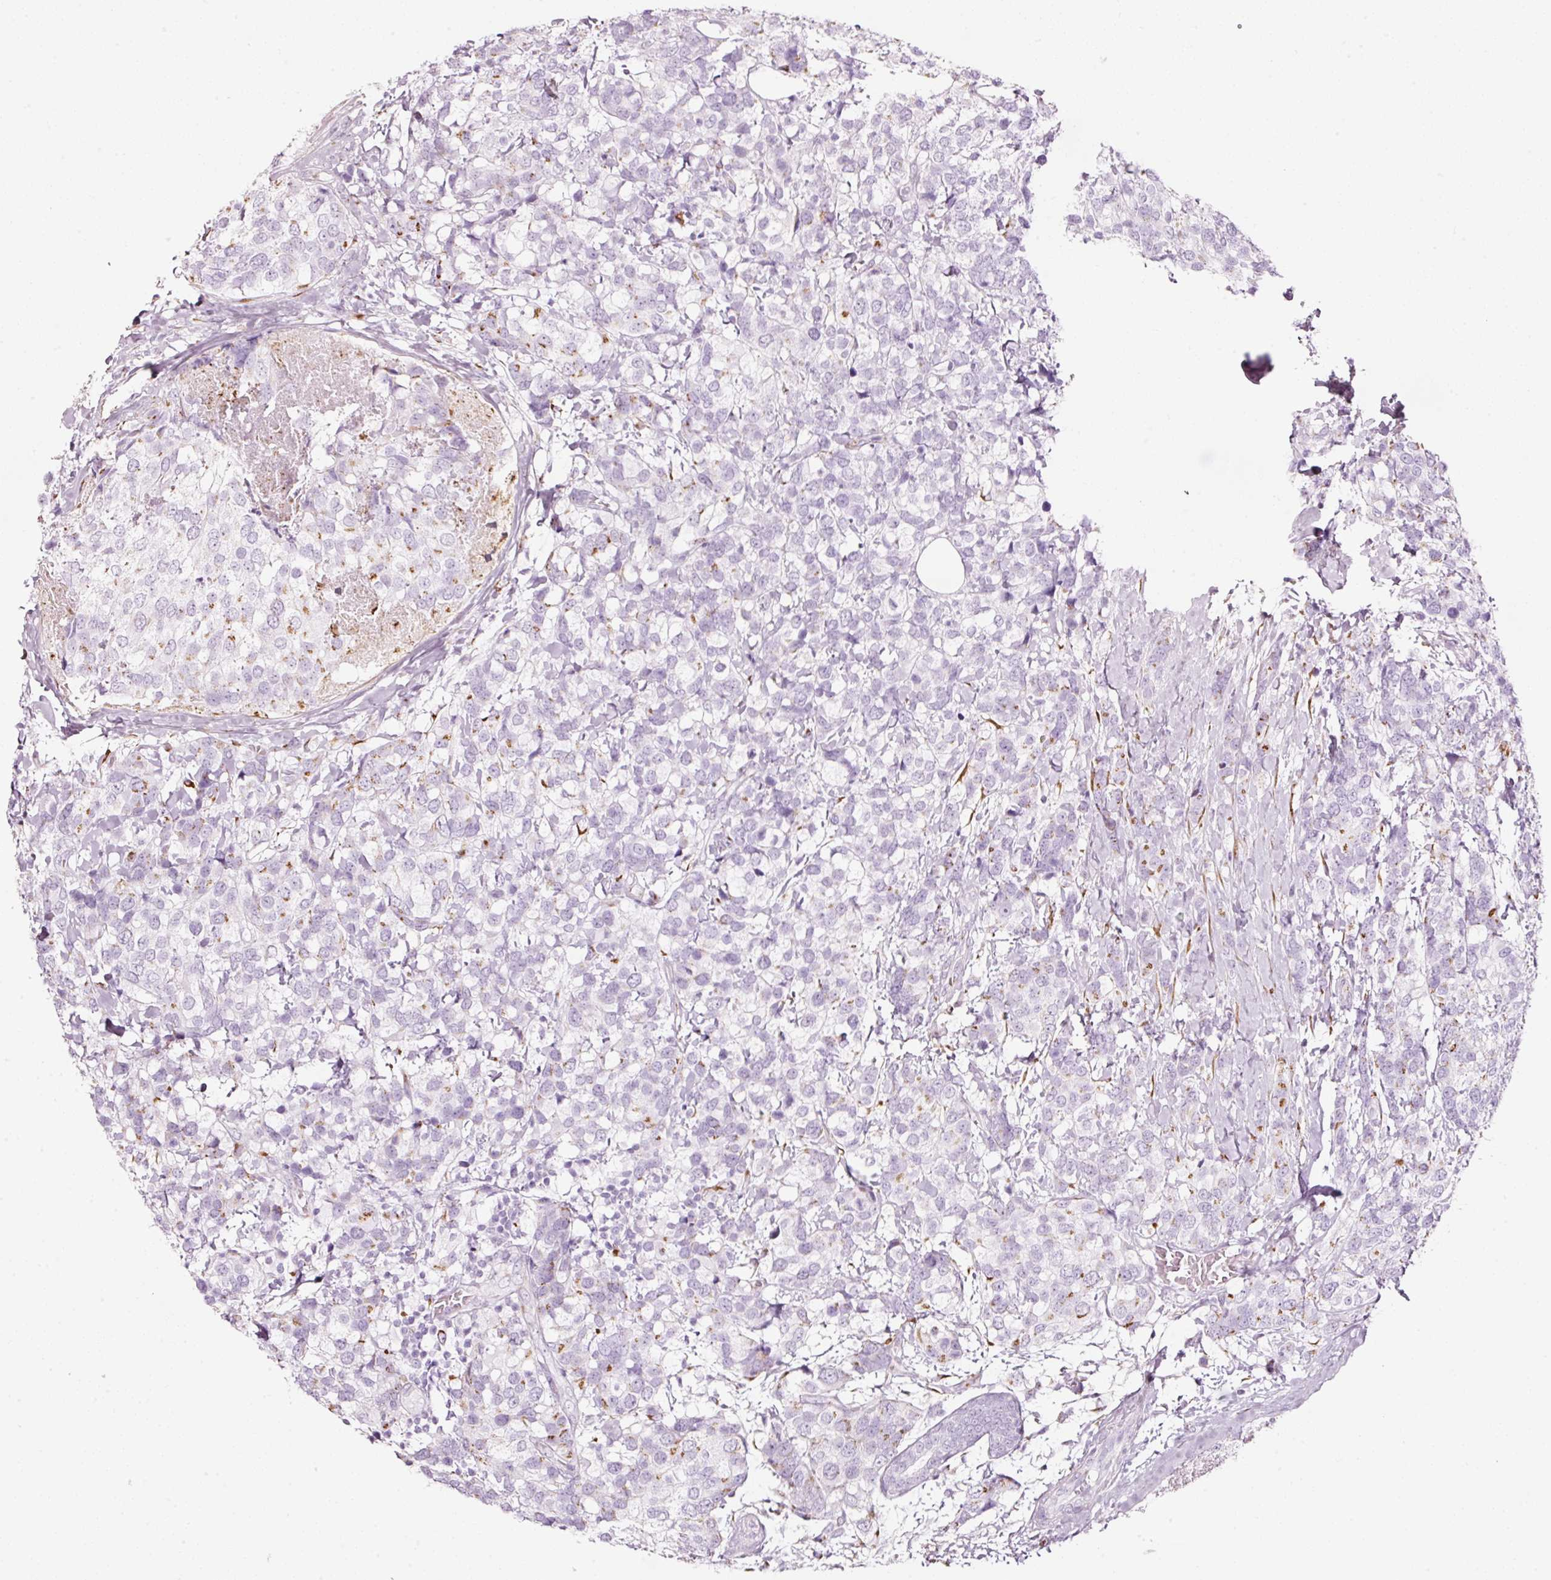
{"staining": {"intensity": "moderate", "quantity": "<25%", "location": "cytoplasmic/membranous"}, "tissue": "breast cancer", "cell_type": "Tumor cells", "image_type": "cancer", "snomed": [{"axis": "morphology", "description": "Lobular carcinoma"}, {"axis": "topography", "description": "Breast"}], "caption": "There is low levels of moderate cytoplasmic/membranous expression in tumor cells of breast cancer (lobular carcinoma), as demonstrated by immunohistochemical staining (brown color).", "gene": "SDF4", "patient": {"sex": "female", "age": 59}}